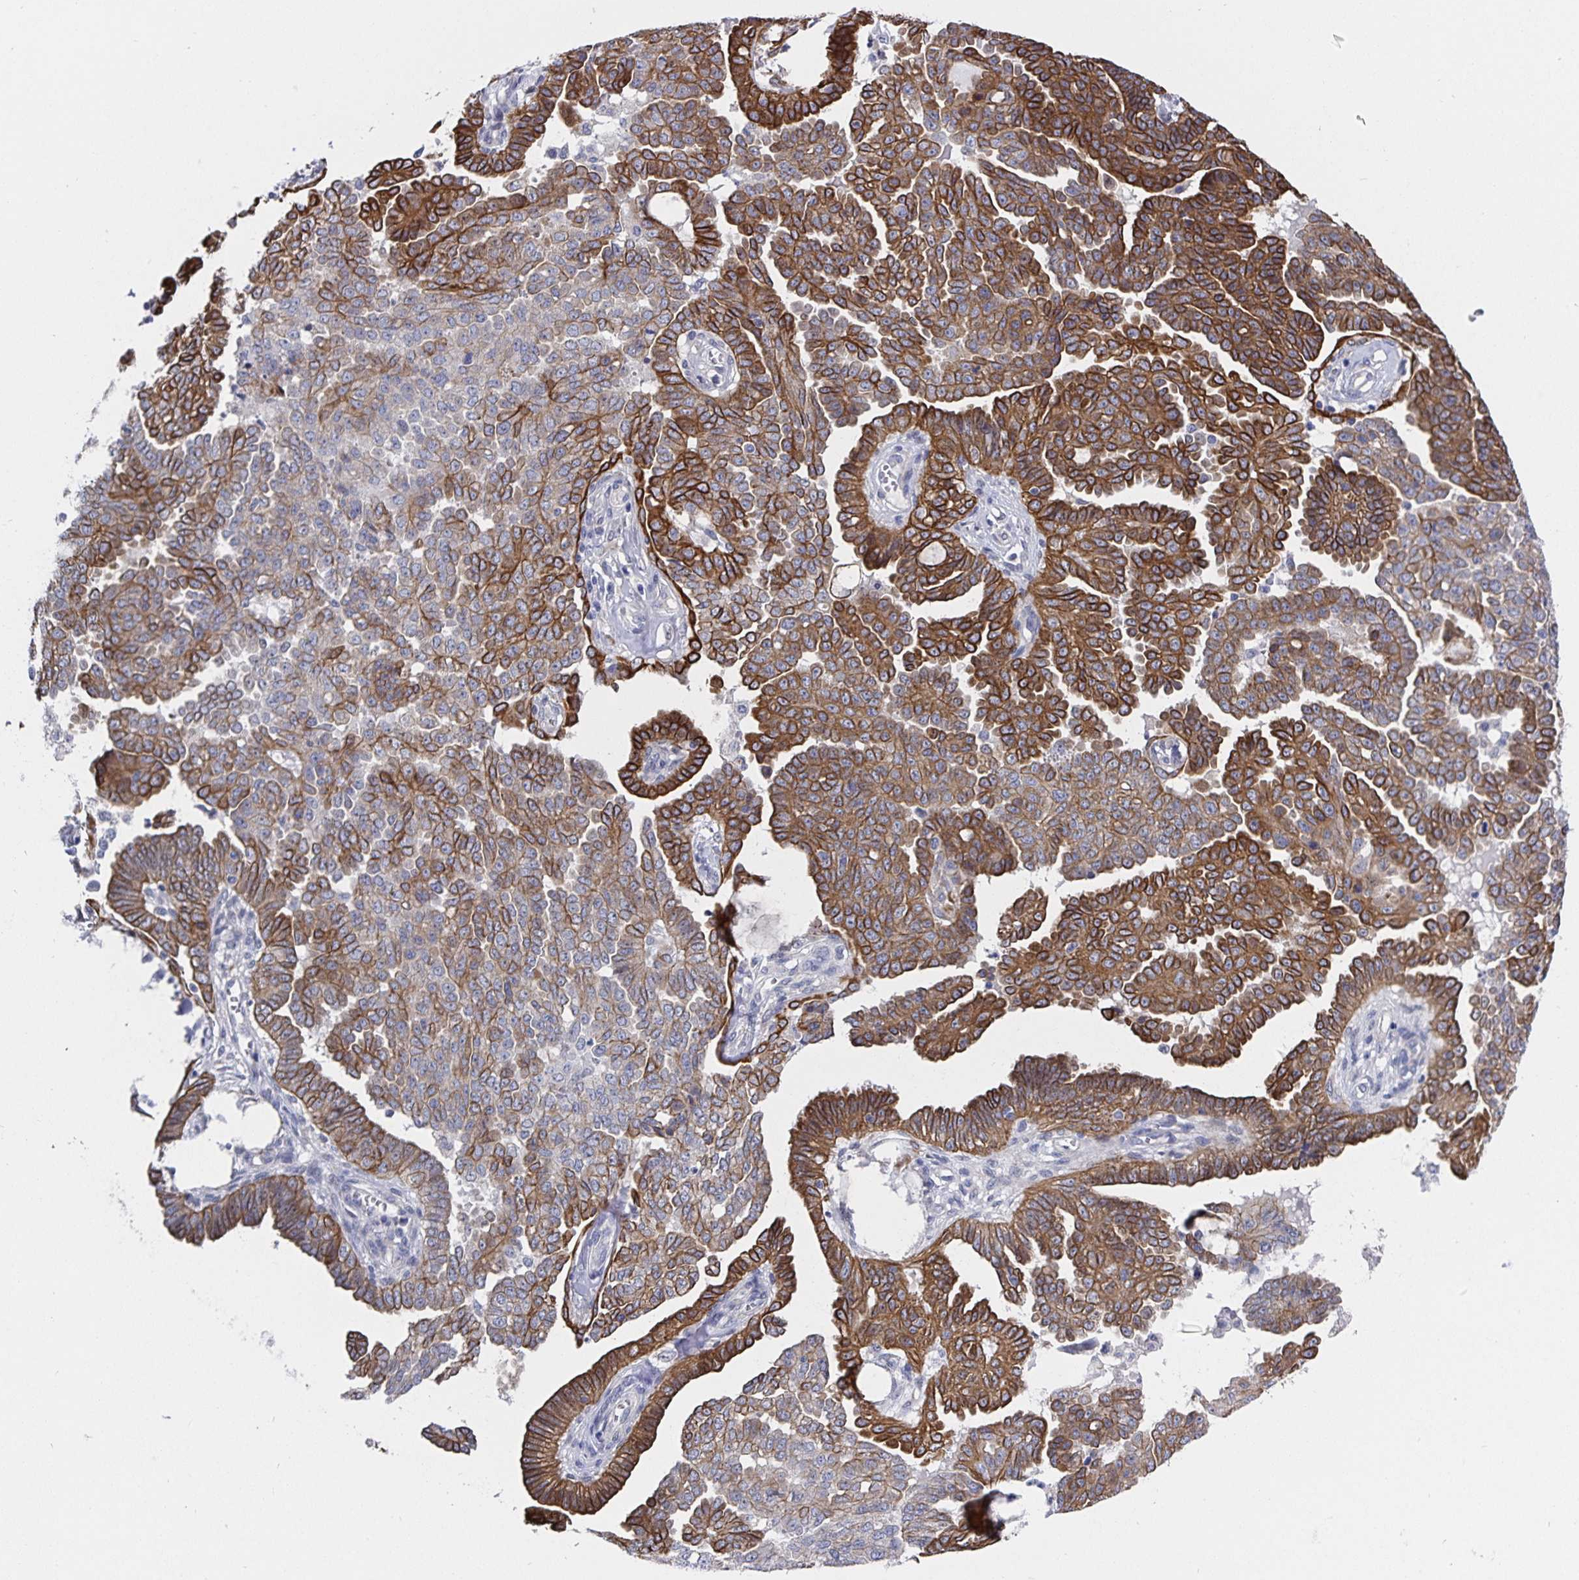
{"staining": {"intensity": "strong", "quantity": "25%-75%", "location": "cytoplasmic/membranous"}, "tissue": "ovarian cancer", "cell_type": "Tumor cells", "image_type": "cancer", "snomed": [{"axis": "morphology", "description": "Cystadenocarcinoma, serous, NOS"}, {"axis": "topography", "description": "Ovary"}], "caption": "This is an image of IHC staining of ovarian cancer, which shows strong positivity in the cytoplasmic/membranous of tumor cells.", "gene": "ZIK1", "patient": {"sex": "female", "age": 71}}